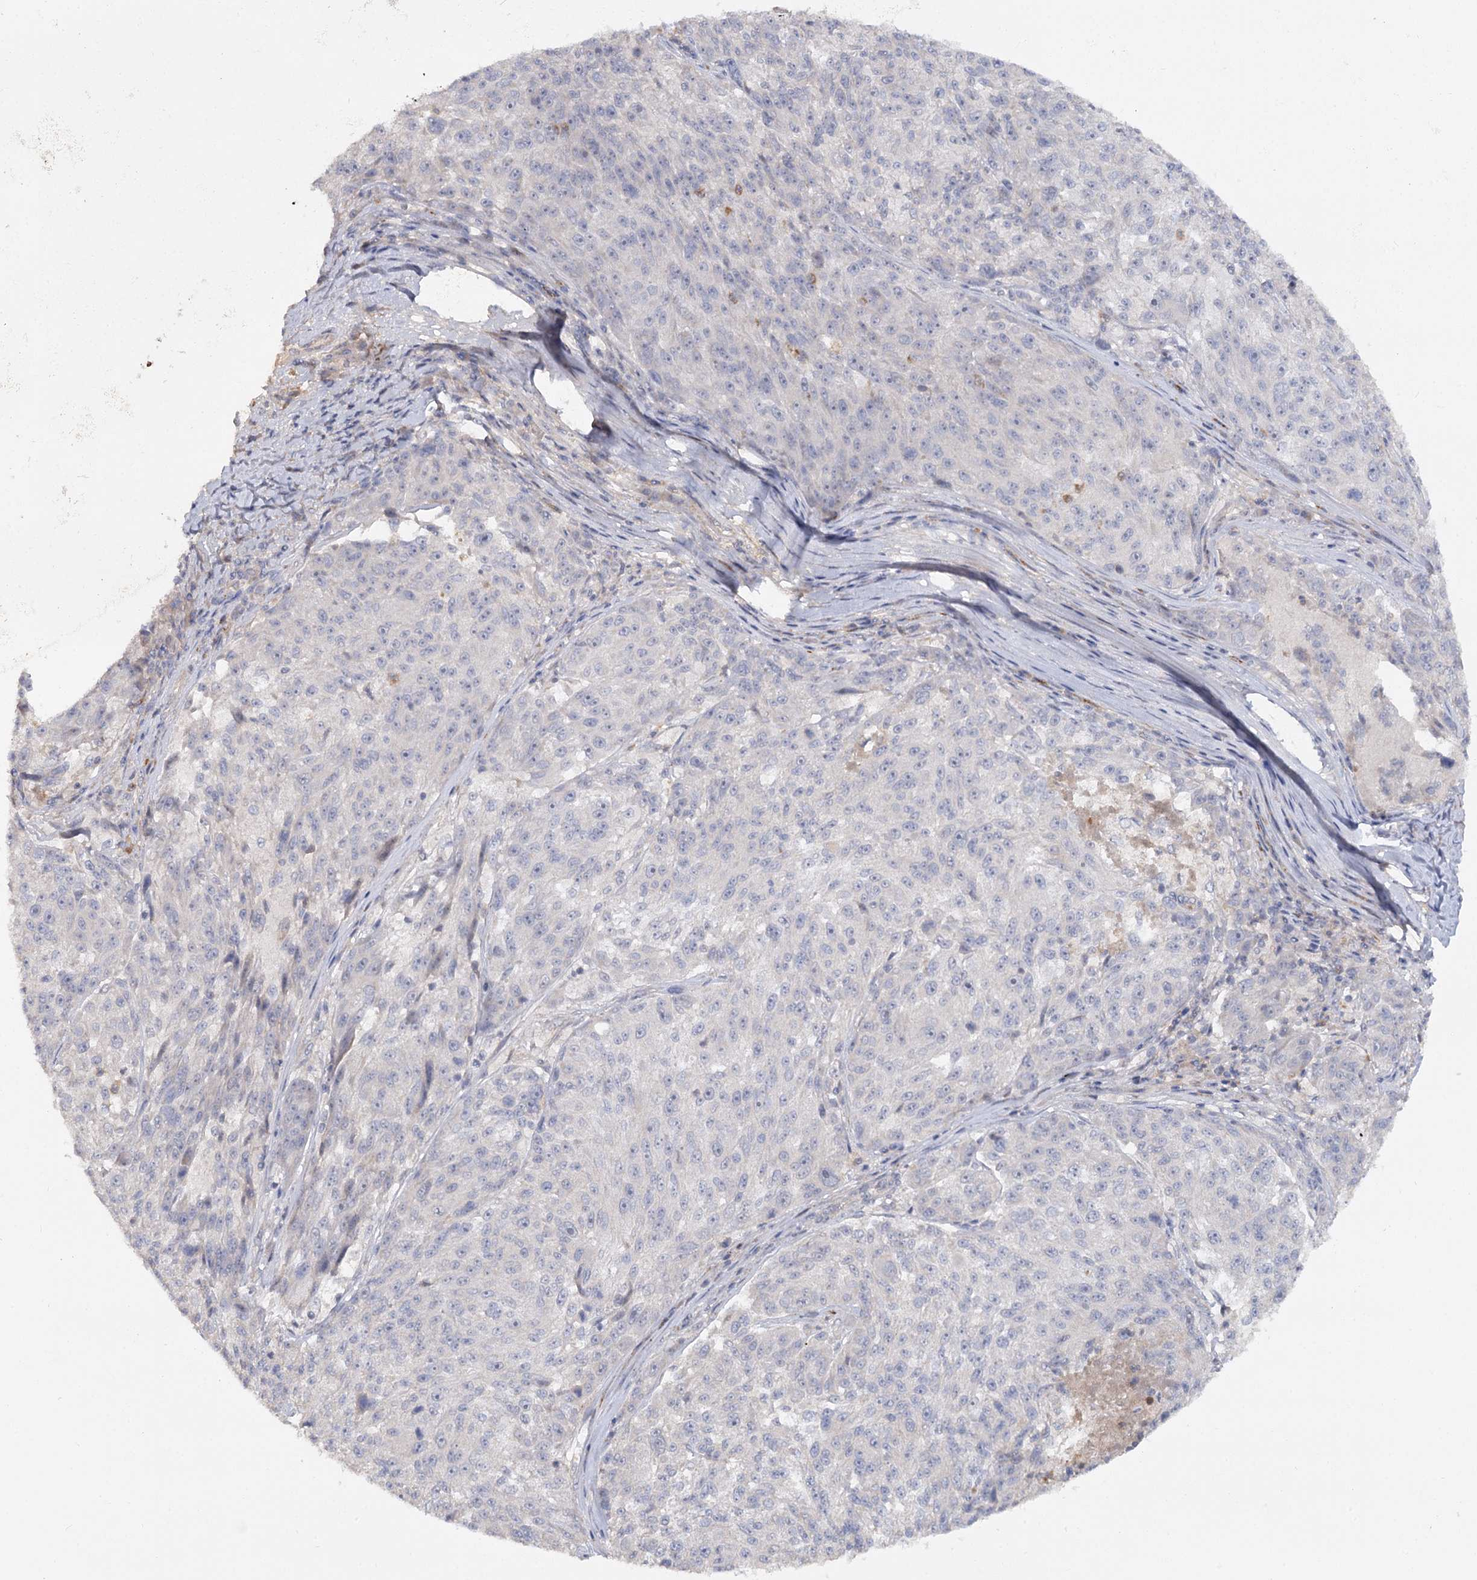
{"staining": {"intensity": "negative", "quantity": "none", "location": "none"}, "tissue": "melanoma", "cell_type": "Tumor cells", "image_type": "cancer", "snomed": [{"axis": "morphology", "description": "Malignant melanoma, NOS"}, {"axis": "topography", "description": "Skin"}], "caption": "An immunohistochemistry (IHC) photomicrograph of melanoma is shown. There is no staining in tumor cells of melanoma.", "gene": "ANGPTL5", "patient": {"sex": "male", "age": 53}}